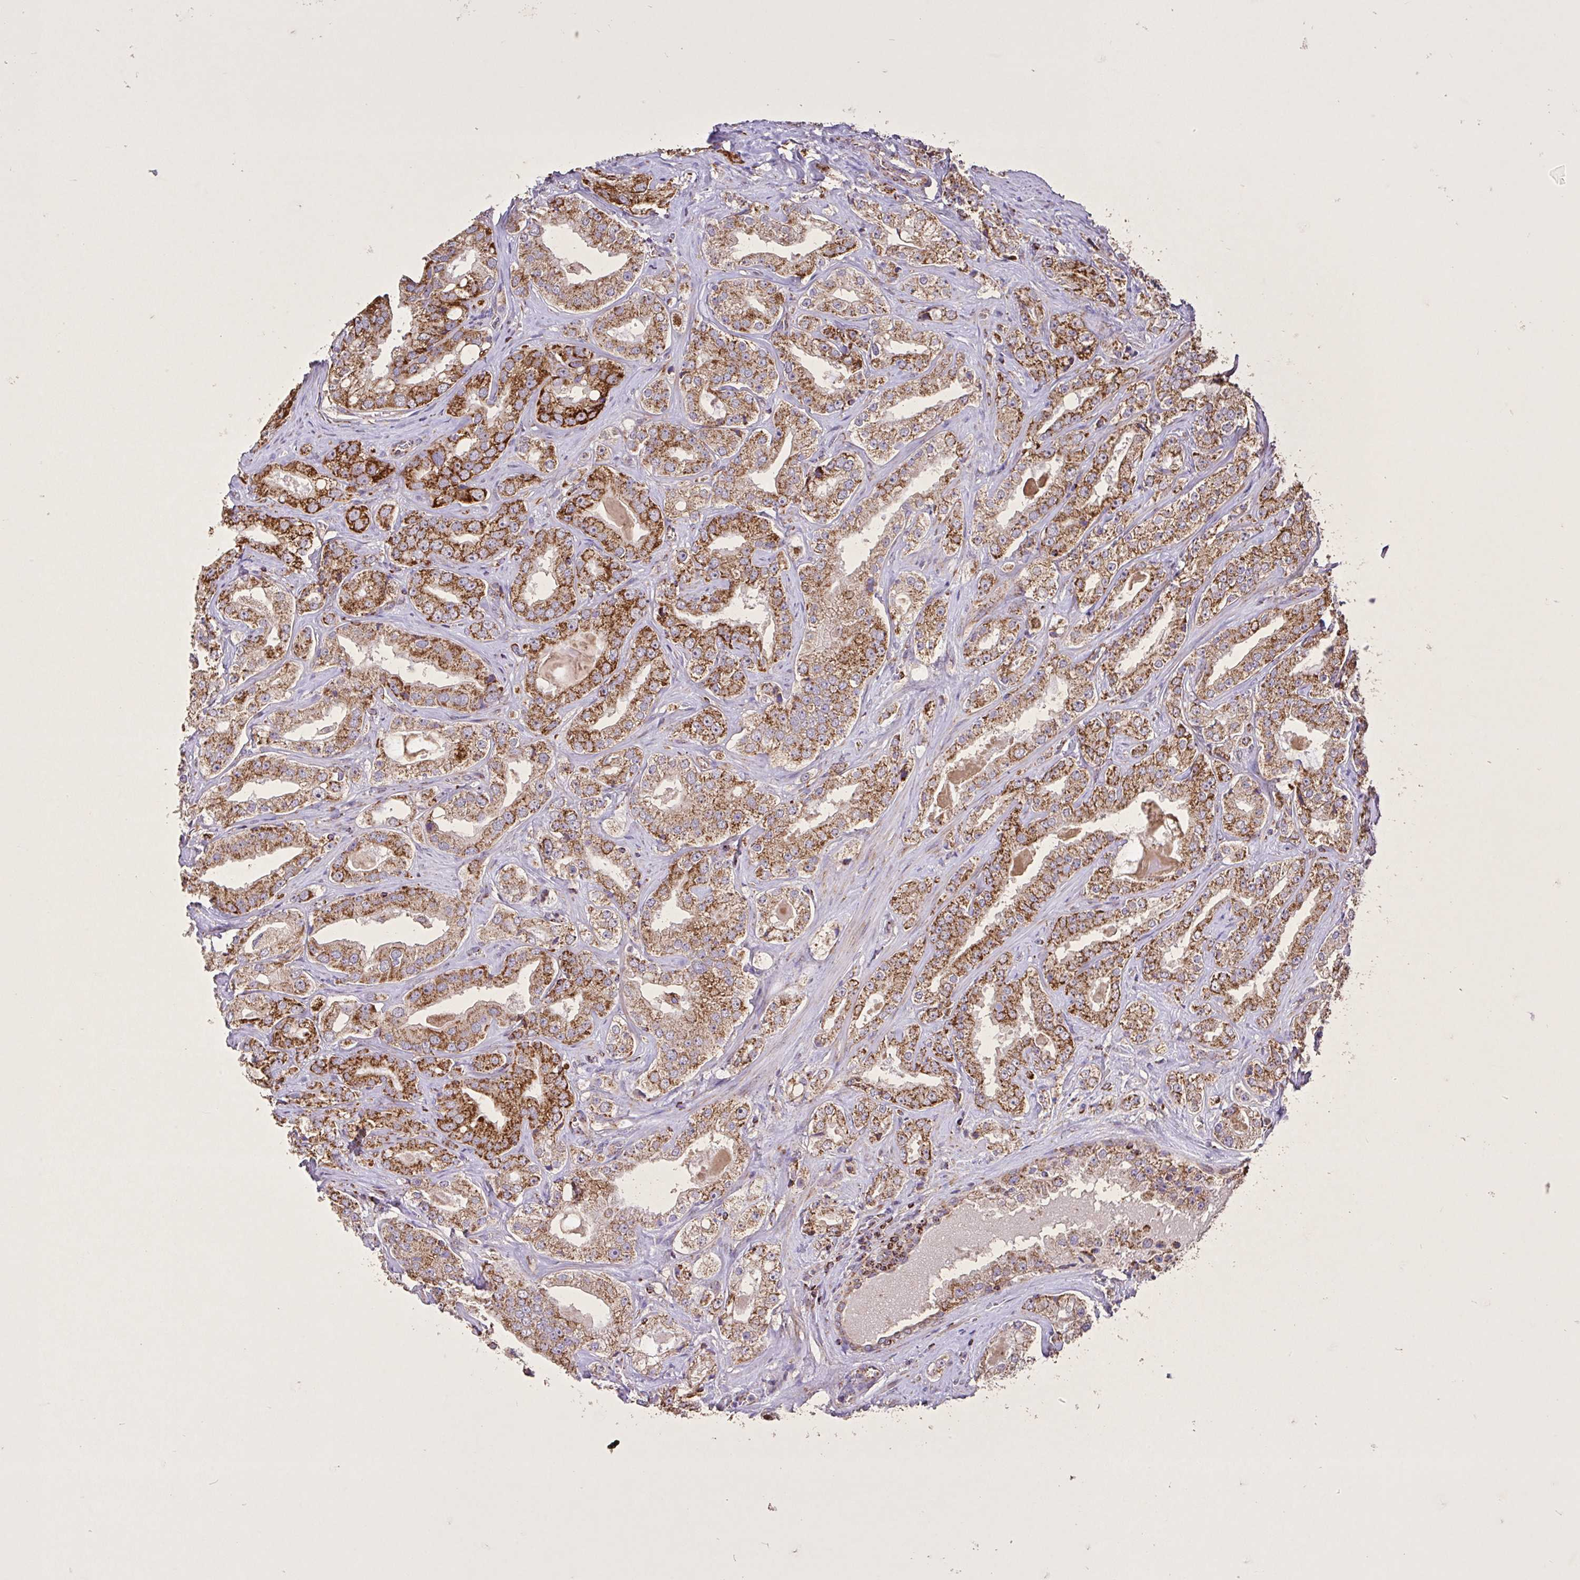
{"staining": {"intensity": "strong", "quantity": ">75%", "location": "cytoplasmic/membranous"}, "tissue": "prostate cancer", "cell_type": "Tumor cells", "image_type": "cancer", "snomed": [{"axis": "morphology", "description": "Adenocarcinoma, High grade"}, {"axis": "topography", "description": "Prostate"}], "caption": "This histopathology image shows immunohistochemistry (IHC) staining of human prostate cancer, with high strong cytoplasmic/membranous positivity in about >75% of tumor cells.", "gene": "AGK", "patient": {"sex": "male", "age": 67}}